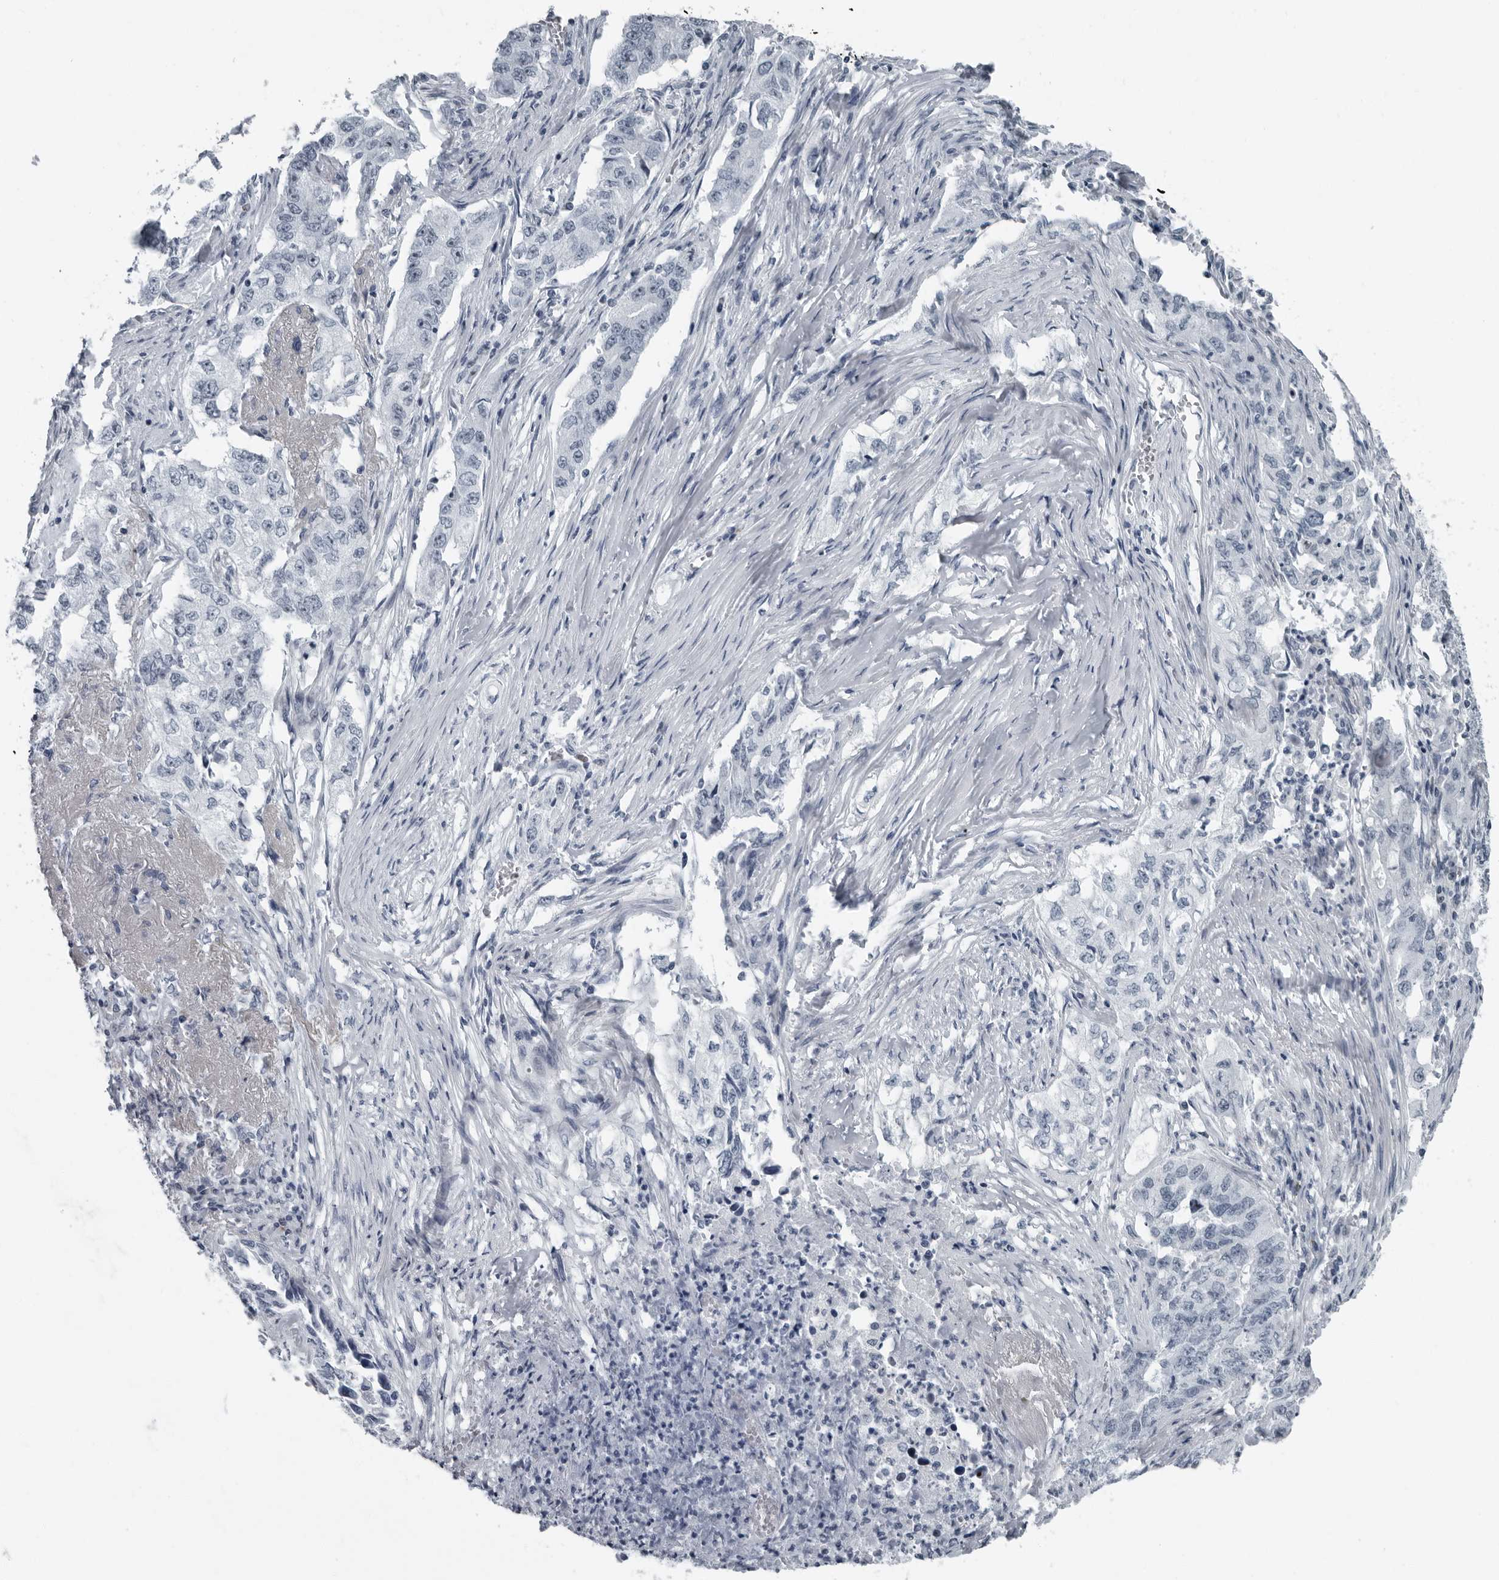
{"staining": {"intensity": "negative", "quantity": "none", "location": "none"}, "tissue": "lung cancer", "cell_type": "Tumor cells", "image_type": "cancer", "snomed": [{"axis": "morphology", "description": "Adenocarcinoma, NOS"}, {"axis": "topography", "description": "Lung"}], "caption": "Immunohistochemical staining of lung cancer demonstrates no significant positivity in tumor cells. Nuclei are stained in blue.", "gene": "PDCD11", "patient": {"sex": "female", "age": 51}}